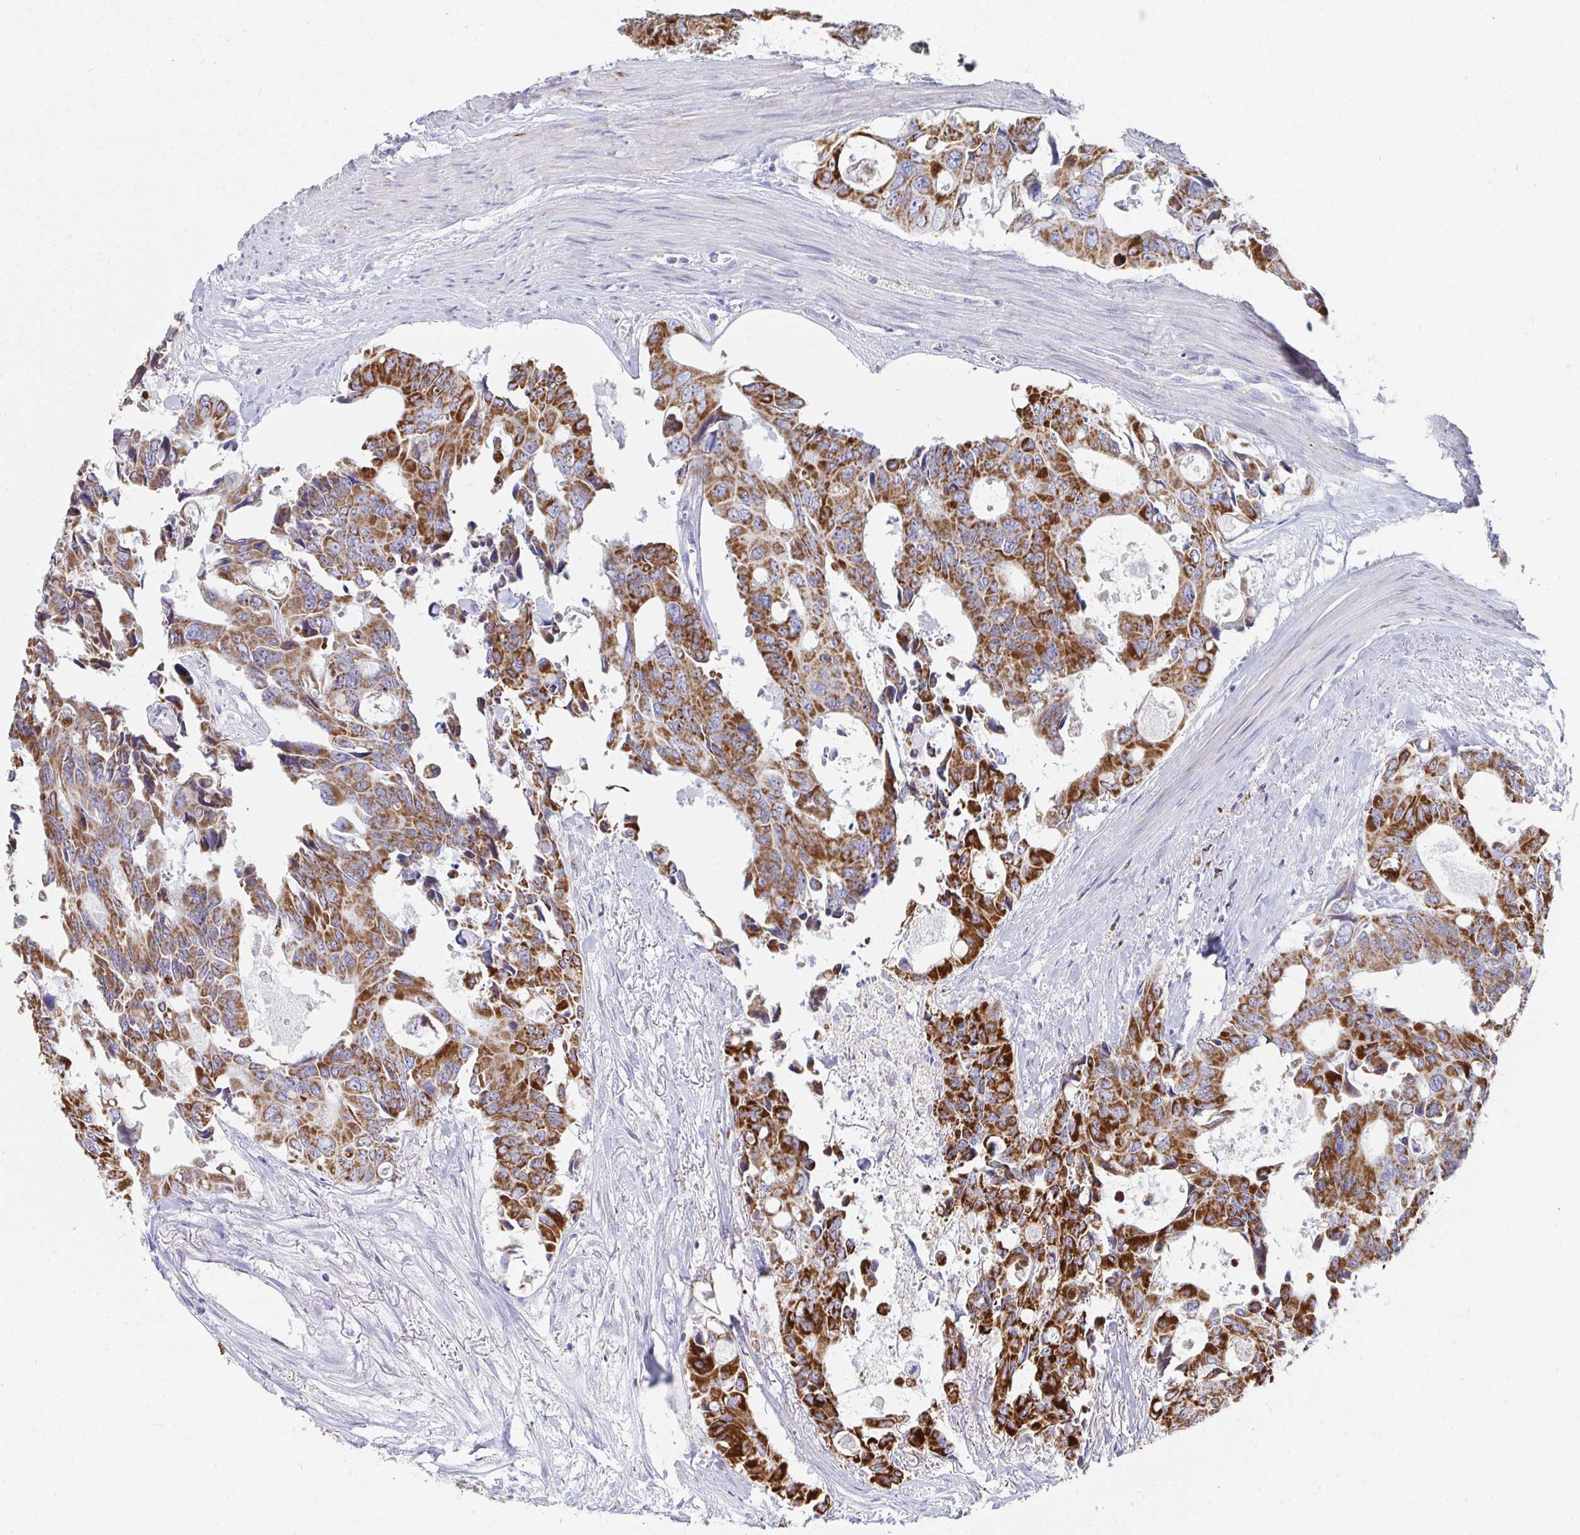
{"staining": {"intensity": "strong", "quantity": ">75%", "location": "cytoplasmic/membranous"}, "tissue": "colorectal cancer", "cell_type": "Tumor cells", "image_type": "cancer", "snomed": [{"axis": "morphology", "description": "Adenocarcinoma, NOS"}, {"axis": "topography", "description": "Rectum"}], "caption": "High-magnification brightfield microscopy of adenocarcinoma (colorectal) stained with DAB (3,3'-diaminobenzidine) (brown) and counterstained with hematoxylin (blue). tumor cells exhibit strong cytoplasmic/membranous staining is seen in about>75% of cells.", "gene": "AIFM1", "patient": {"sex": "male", "age": 76}}